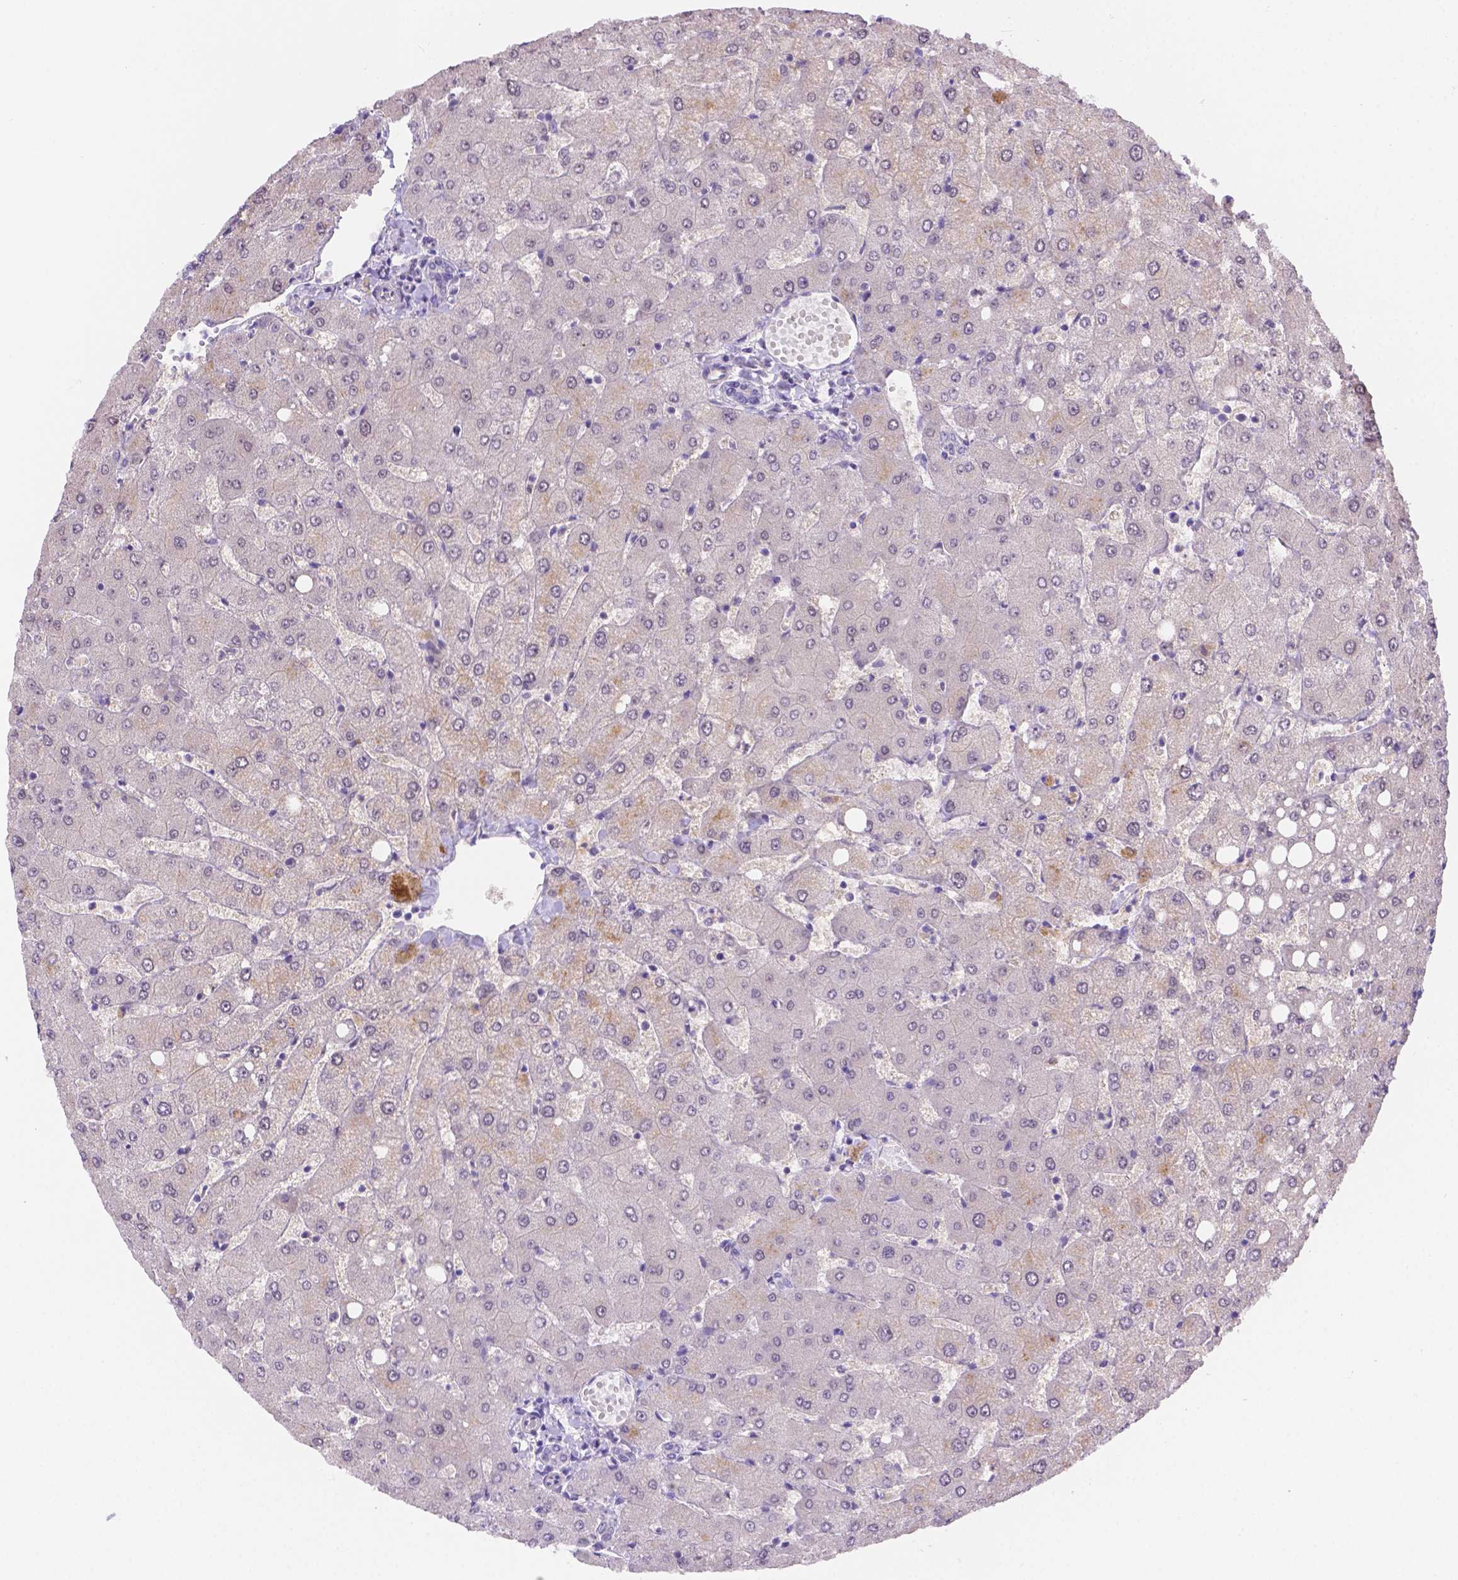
{"staining": {"intensity": "negative", "quantity": "none", "location": "none"}, "tissue": "liver", "cell_type": "Cholangiocytes", "image_type": "normal", "snomed": [{"axis": "morphology", "description": "Normal tissue, NOS"}, {"axis": "topography", "description": "Liver"}], "caption": "Protein analysis of unremarkable liver displays no significant staining in cholangiocytes.", "gene": "NXPE2", "patient": {"sex": "female", "age": 54}}